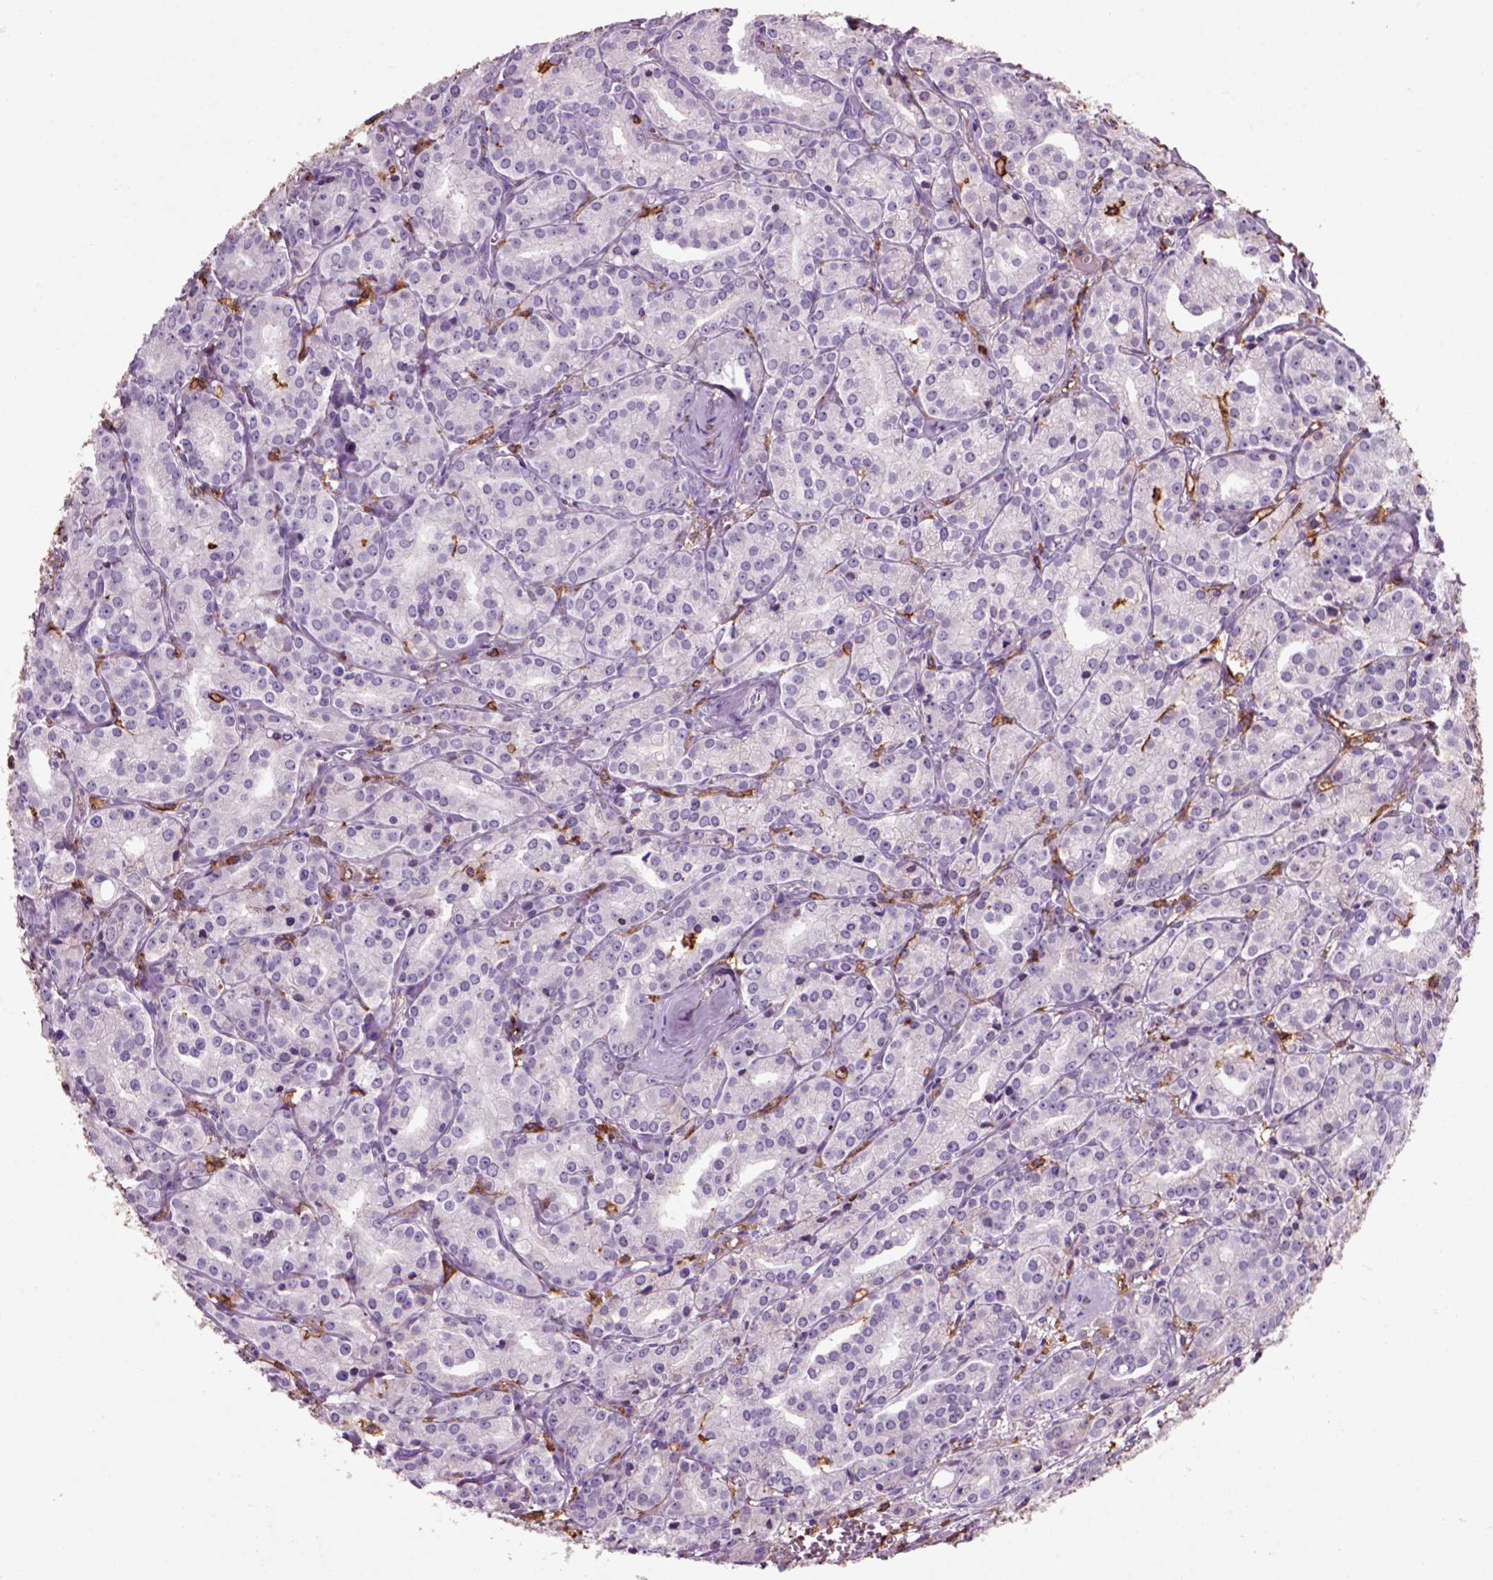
{"staining": {"intensity": "negative", "quantity": "none", "location": "none"}, "tissue": "prostate cancer", "cell_type": "Tumor cells", "image_type": "cancer", "snomed": [{"axis": "morphology", "description": "Adenocarcinoma, Medium grade"}, {"axis": "topography", "description": "Prostate"}], "caption": "Tumor cells are negative for protein expression in human adenocarcinoma (medium-grade) (prostate).", "gene": "CD14", "patient": {"sex": "male", "age": 74}}